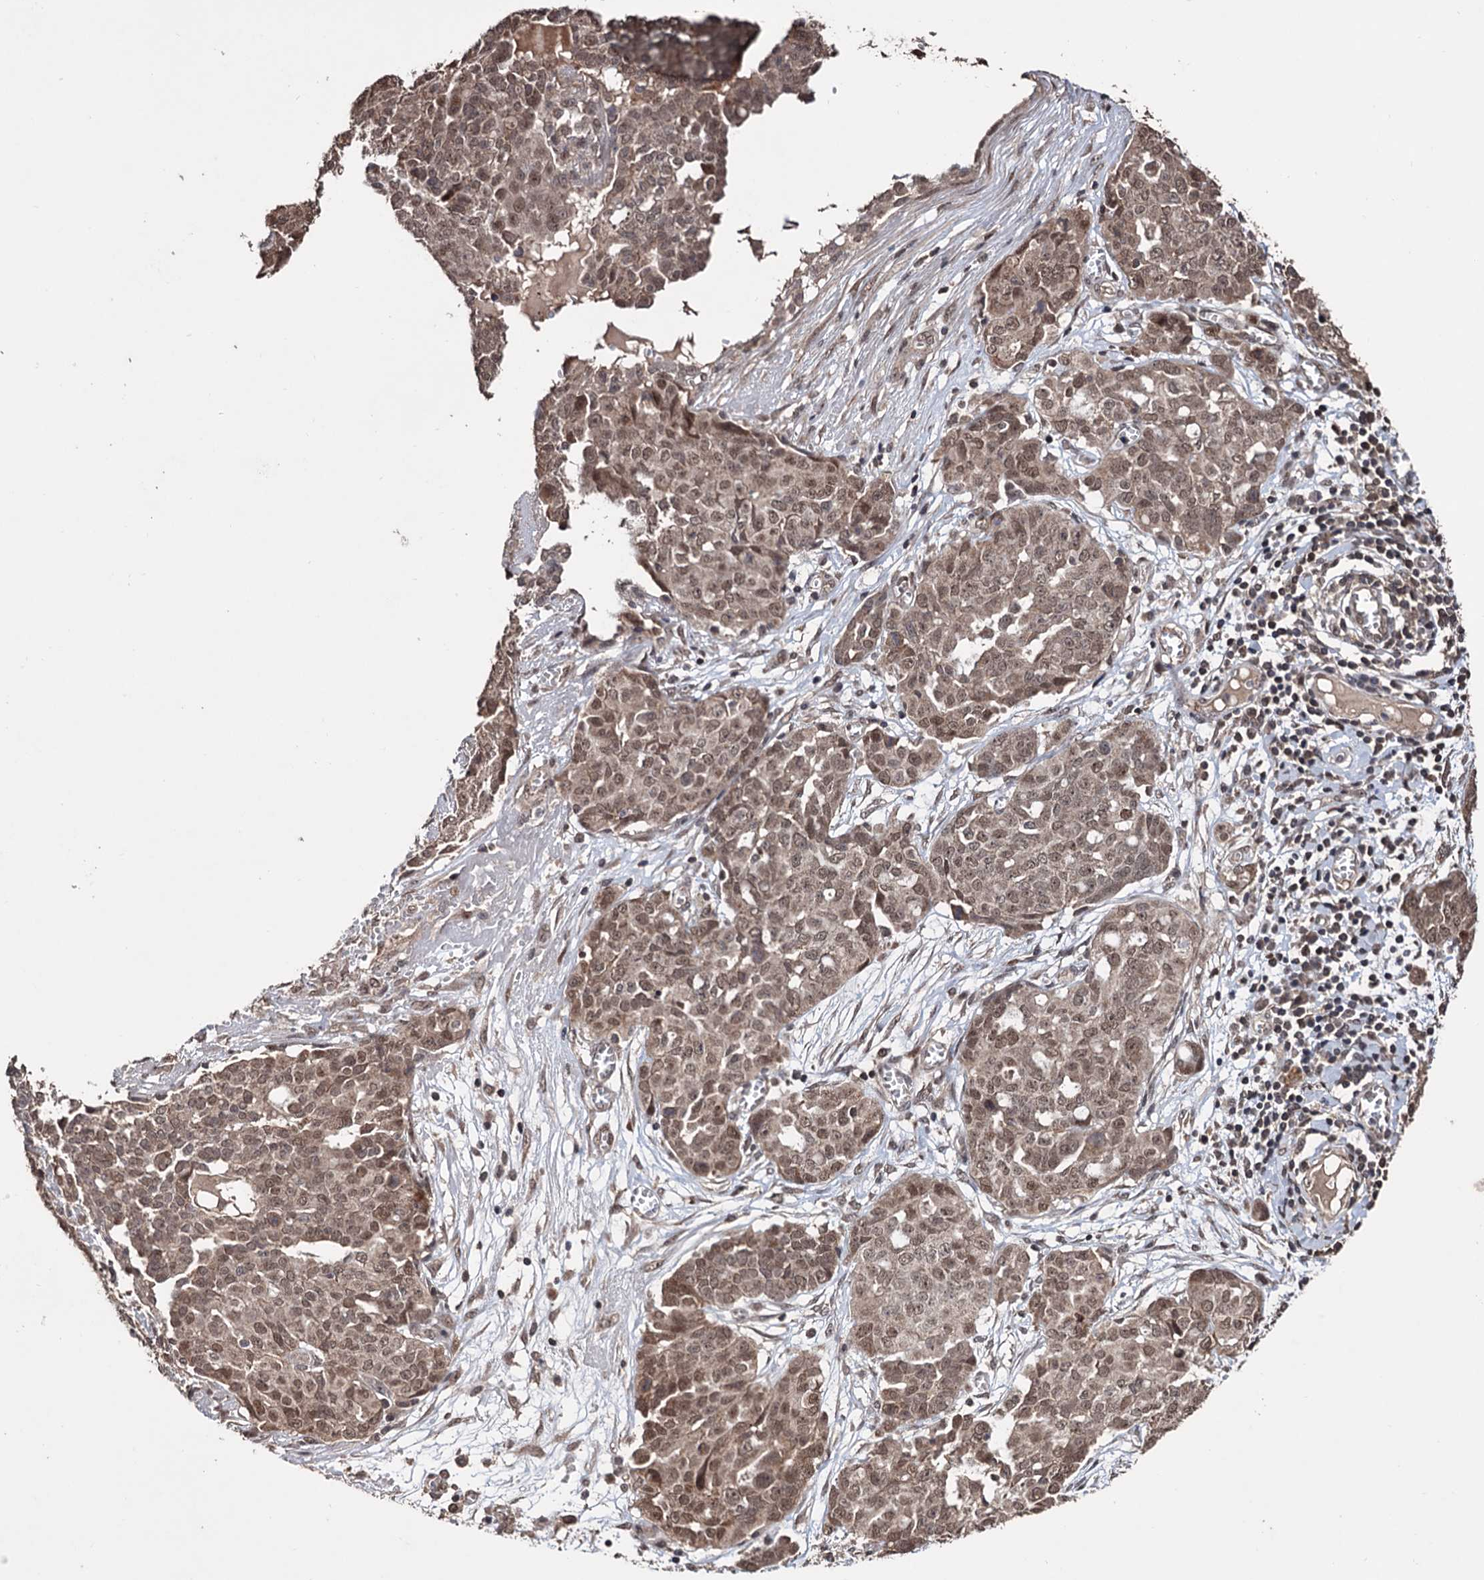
{"staining": {"intensity": "moderate", "quantity": ">75%", "location": "cytoplasmic/membranous,nuclear"}, "tissue": "ovarian cancer", "cell_type": "Tumor cells", "image_type": "cancer", "snomed": [{"axis": "morphology", "description": "Cystadenocarcinoma, serous, NOS"}, {"axis": "topography", "description": "Soft tissue"}, {"axis": "topography", "description": "Ovary"}], "caption": "Immunohistochemical staining of ovarian serous cystadenocarcinoma reveals moderate cytoplasmic/membranous and nuclear protein staining in about >75% of tumor cells.", "gene": "KLF5", "patient": {"sex": "female", "age": 57}}